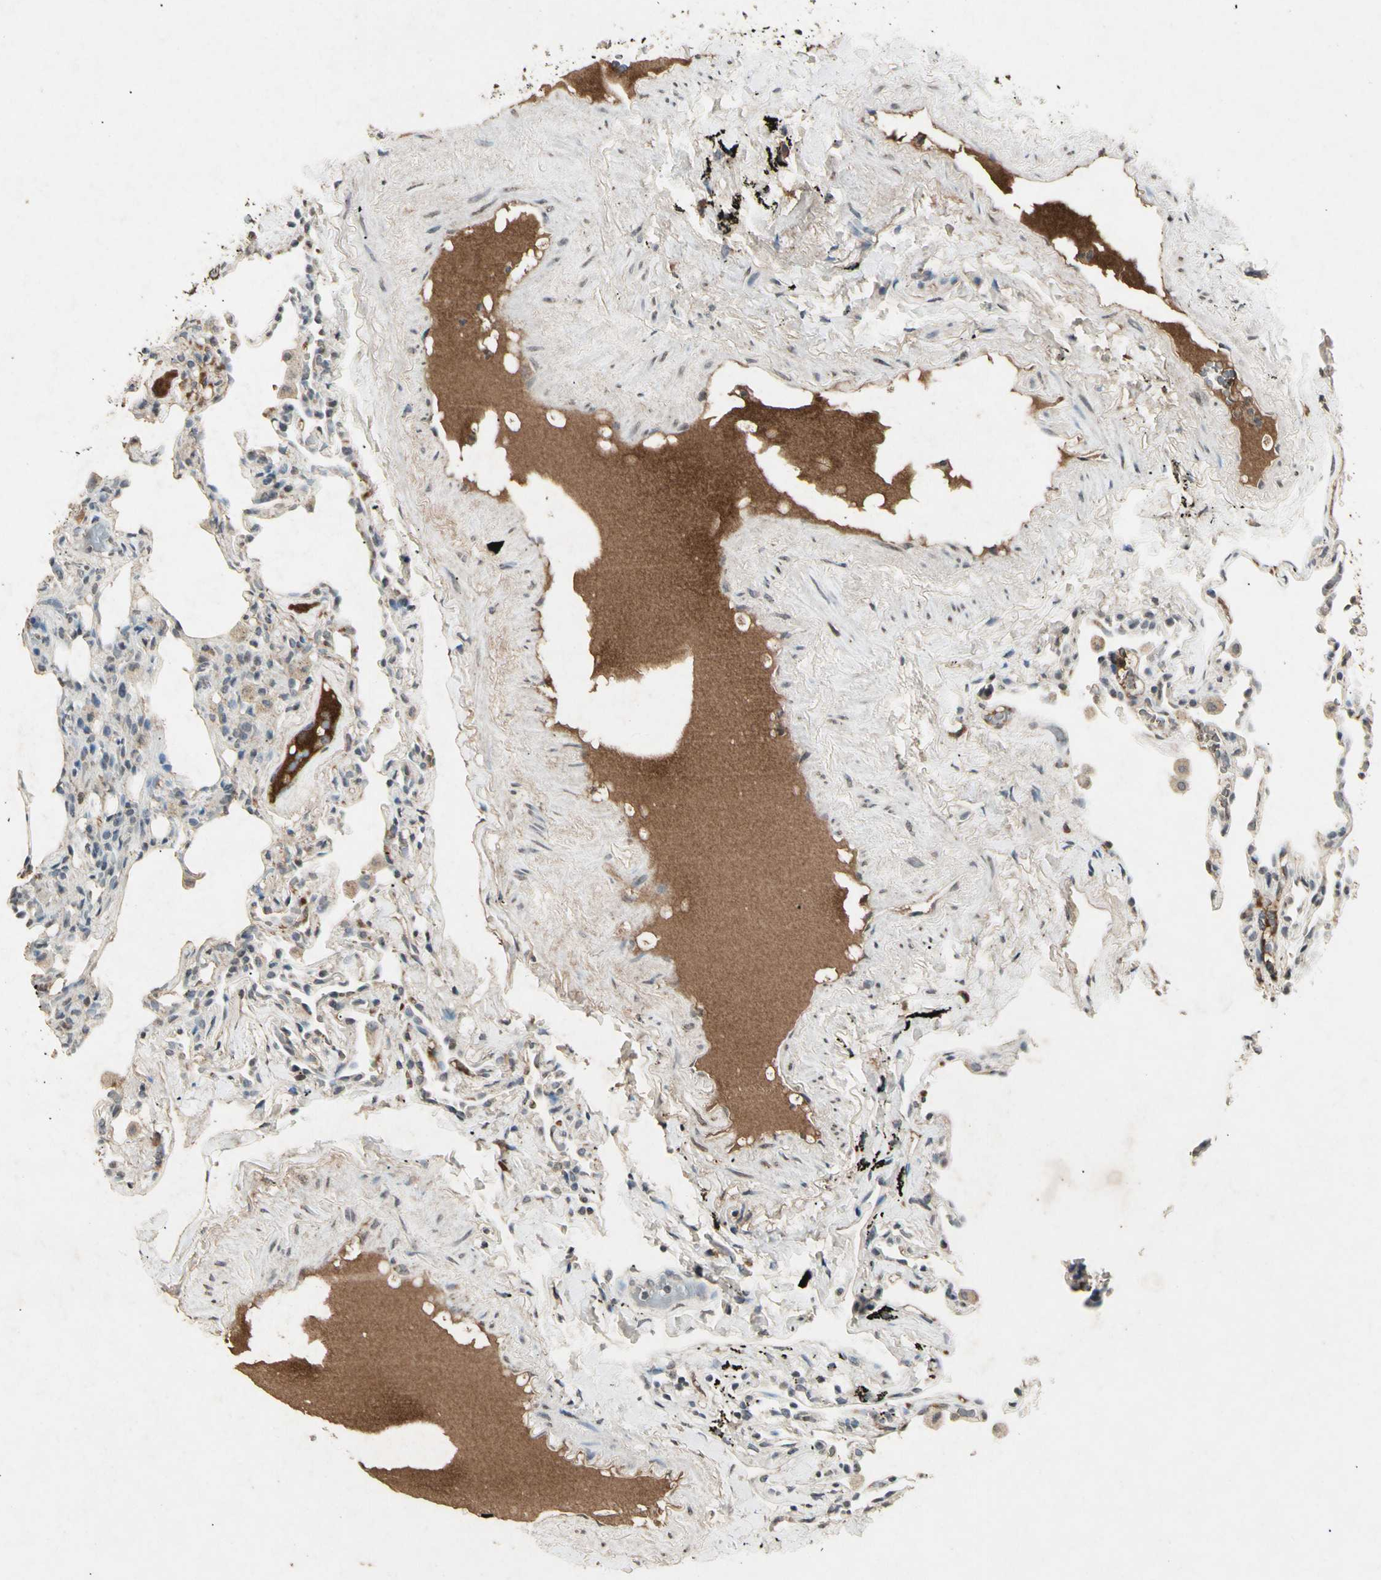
{"staining": {"intensity": "negative", "quantity": "none", "location": "none"}, "tissue": "lung", "cell_type": "Alveolar cells", "image_type": "normal", "snomed": [{"axis": "morphology", "description": "Normal tissue, NOS"}, {"axis": "morphology", "description": "Soft tissue tumor metastatic"}, {"axis": "topography", "description": "Lung"}], "caption": "Immunohistochemistry (IHC) micrograph of benign lung: lung stained with DAB demonstrates no significant protein positivity in alveolar cells. Nuclei are stained in blue.", "gene": "CP", "patient": {"sex": "male", "age": 59}}